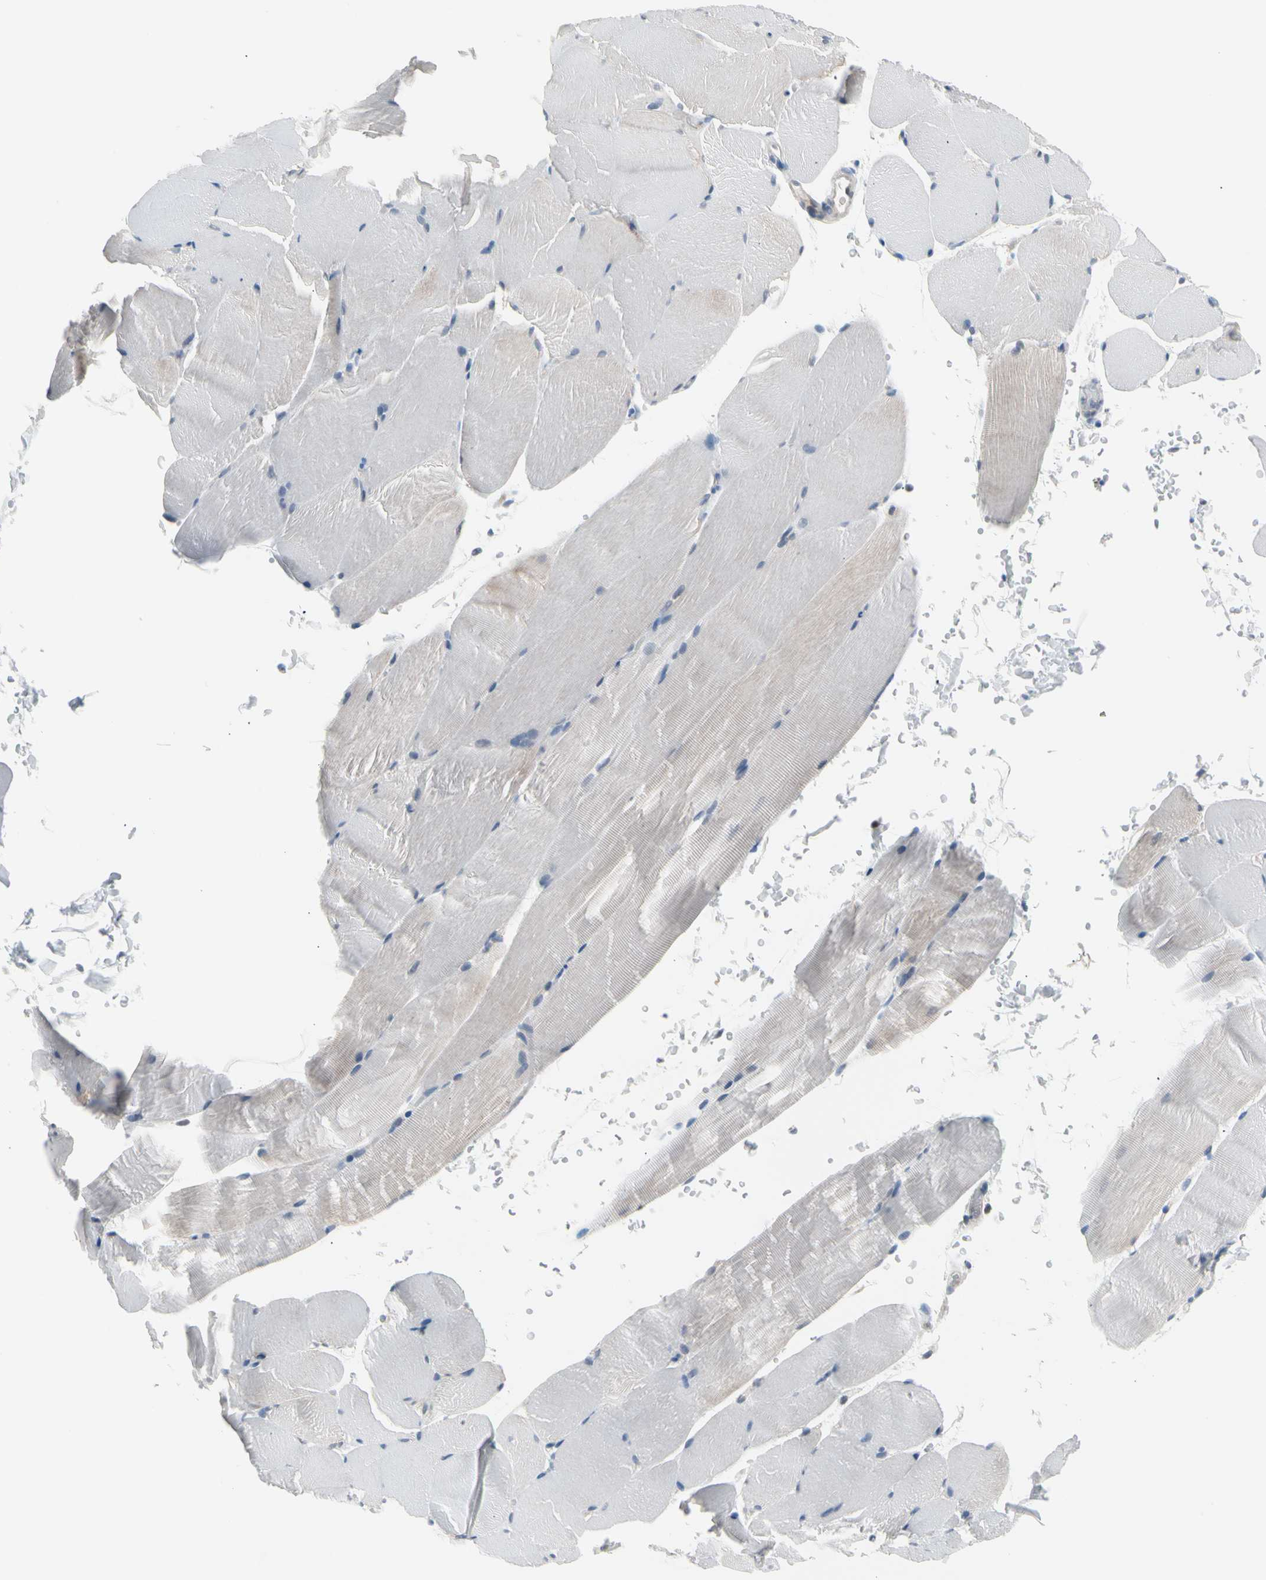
{"staining": {"intensity": "weak", "quantity": "<25%", "location": "cytoplasmic/membranous"}, "tissue": "skeletal muscle", "cell_type": "Myocytes", "image_type": "normal", "snomed": [{"axis": "morphology", "description": "Normal tissue, NOS"}, {"axis": "topography", "description": "Skeletal muscle"}, {"axis": "topography", "description": "Parathyroid gland"}], "caption": "Skeletal muscle stained for a protein using immunohistochemistry (IHC) exhibits no positivity myocytes.", "gene": "ENSG00000256646", "patient": {"sex": "female", "age": 37}}